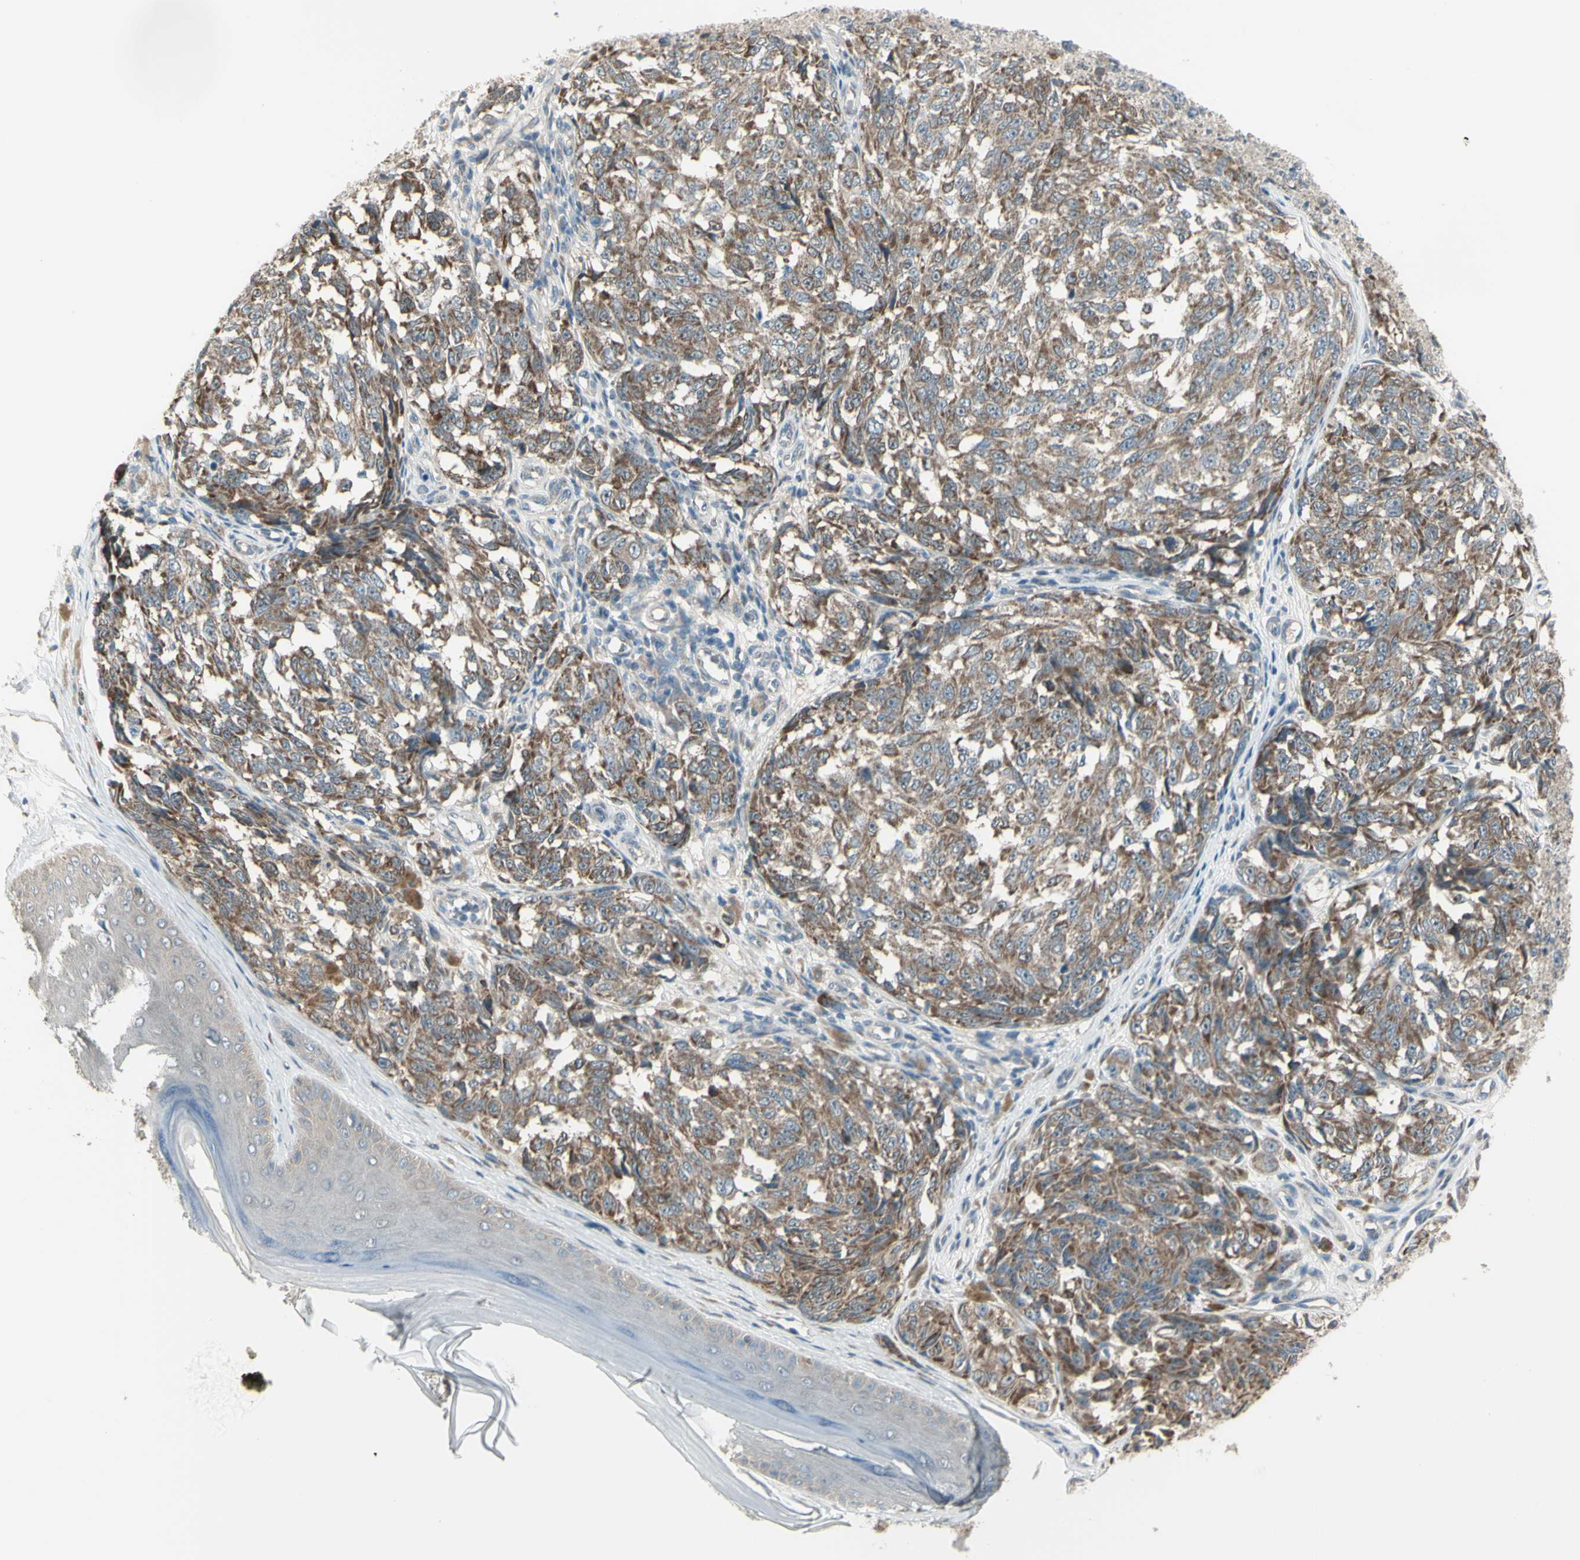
{"staining": {"intensity": "moderate", "quantity": "25%-75%", "location": "cytoplasmic/membranous"}, "tissue": "melanoma", "cell_type": "Tumor cells", "image_type": "cancer", "snomed": [{"axis": "morphology", "description": "Malignant melanoma, NOS"}, {"axis": "topography", "description": "Skin"}], "caption": "Protein staining displays moderate cytoplasmic/membranous staining in about 25%-75% of tumor cells in malignant melanoma.", "gene": "NAXD", "patient": {"sex": "female", "age": 64}}